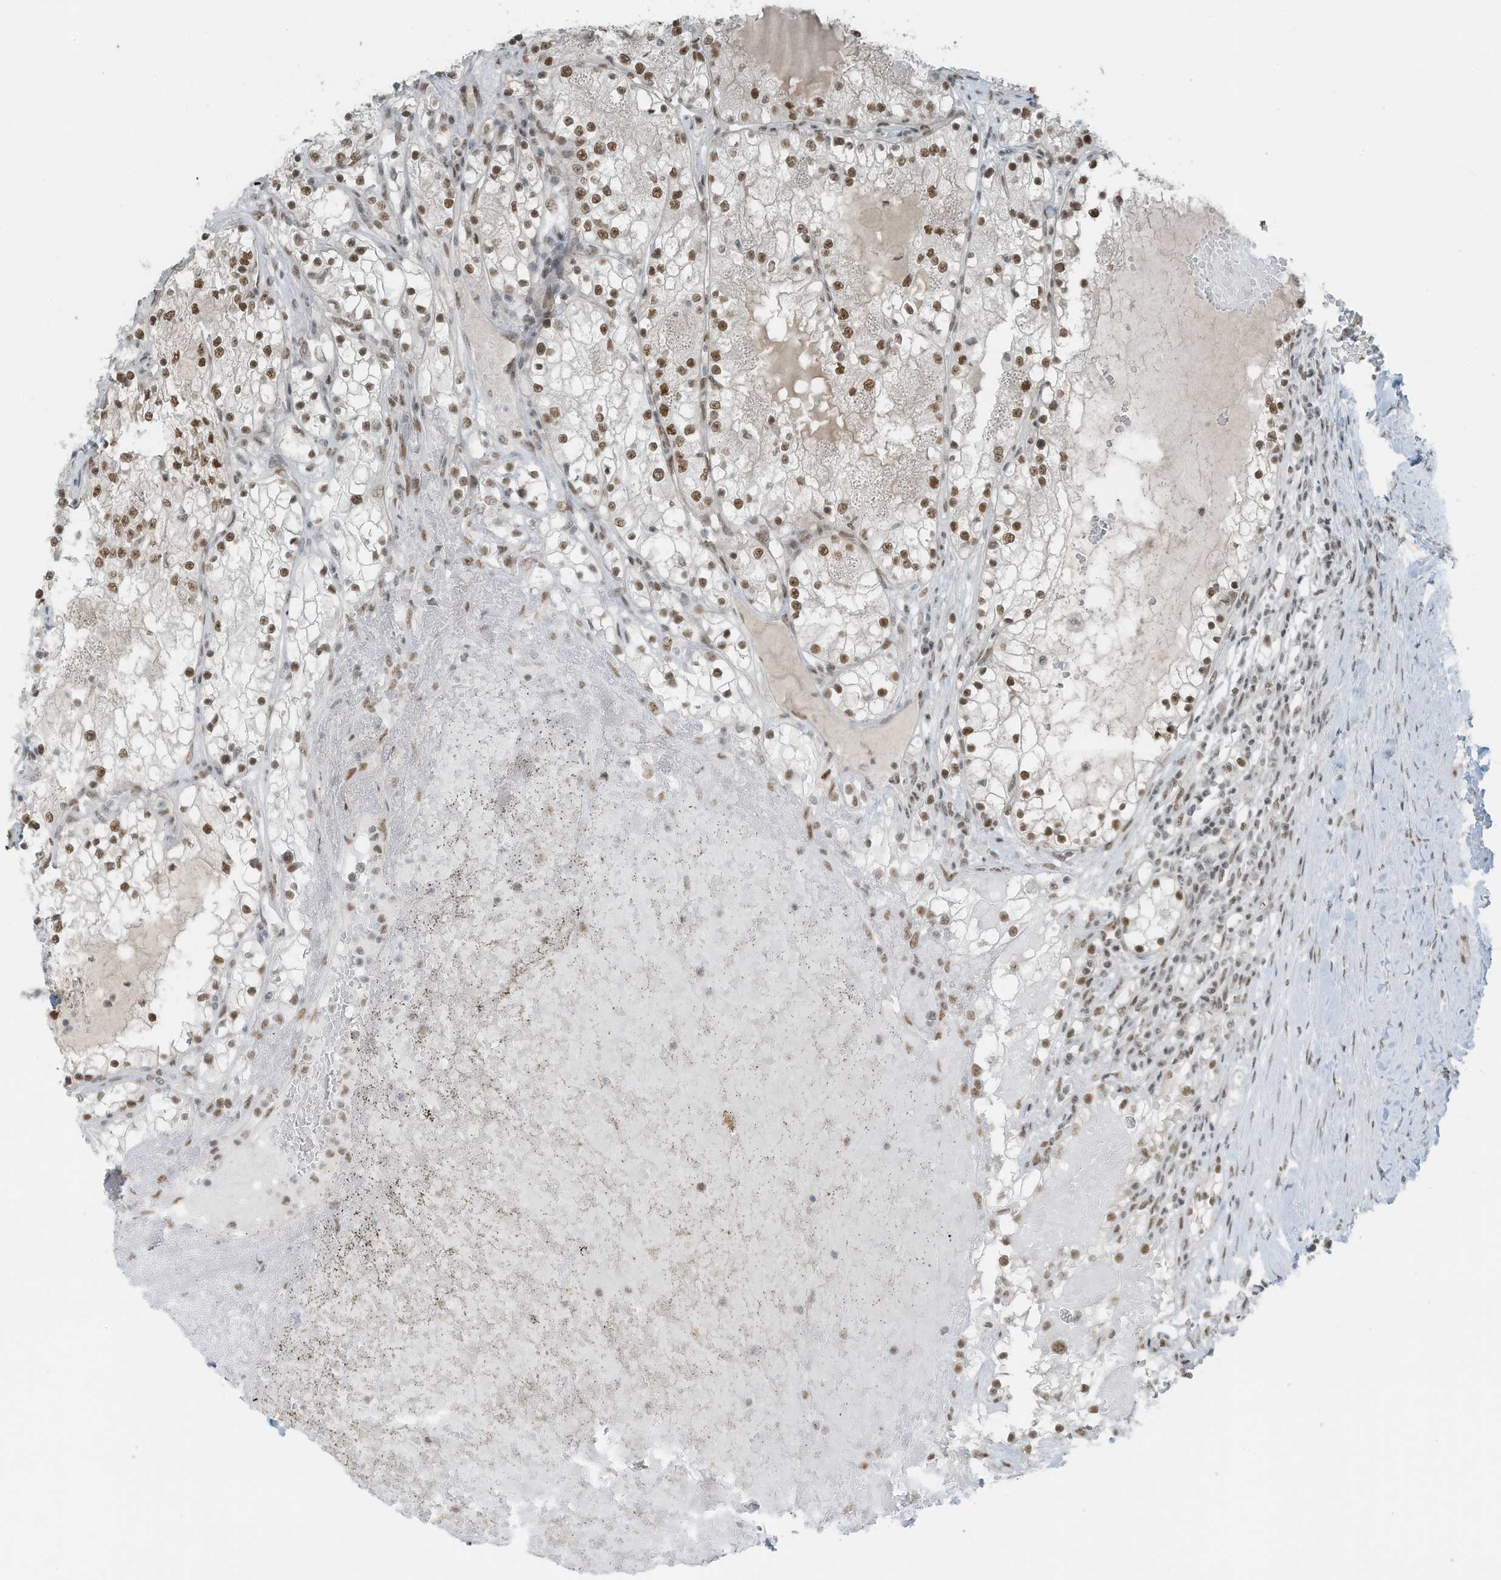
{"staining": {"intensity": "moderate", "quantity": ">75%", "location": "nuclear"}, "tissue": "renal cancer", "cell_type": "Tumor cells", "image_type": "cancer", "snomed": [{"axis": "morphology", "description": "Normal tissue, NOS"}, {"axis": "morphology", "description": "Adenocarcinoma, NOS"}, {"axis": "topography", "description": "Kidney"}], "caption": "IHC photomicrograph of neoplastic tissue: adenocarcinoma (renal) stained using immunohistochemistry exhibits medium levels of moderate protein expression localized specifically in the nuclear of tumor cells, appearing as a nuclear brown color.", "gene": "WRNIP1", "patient": {"sex": "male", "age": 68}}